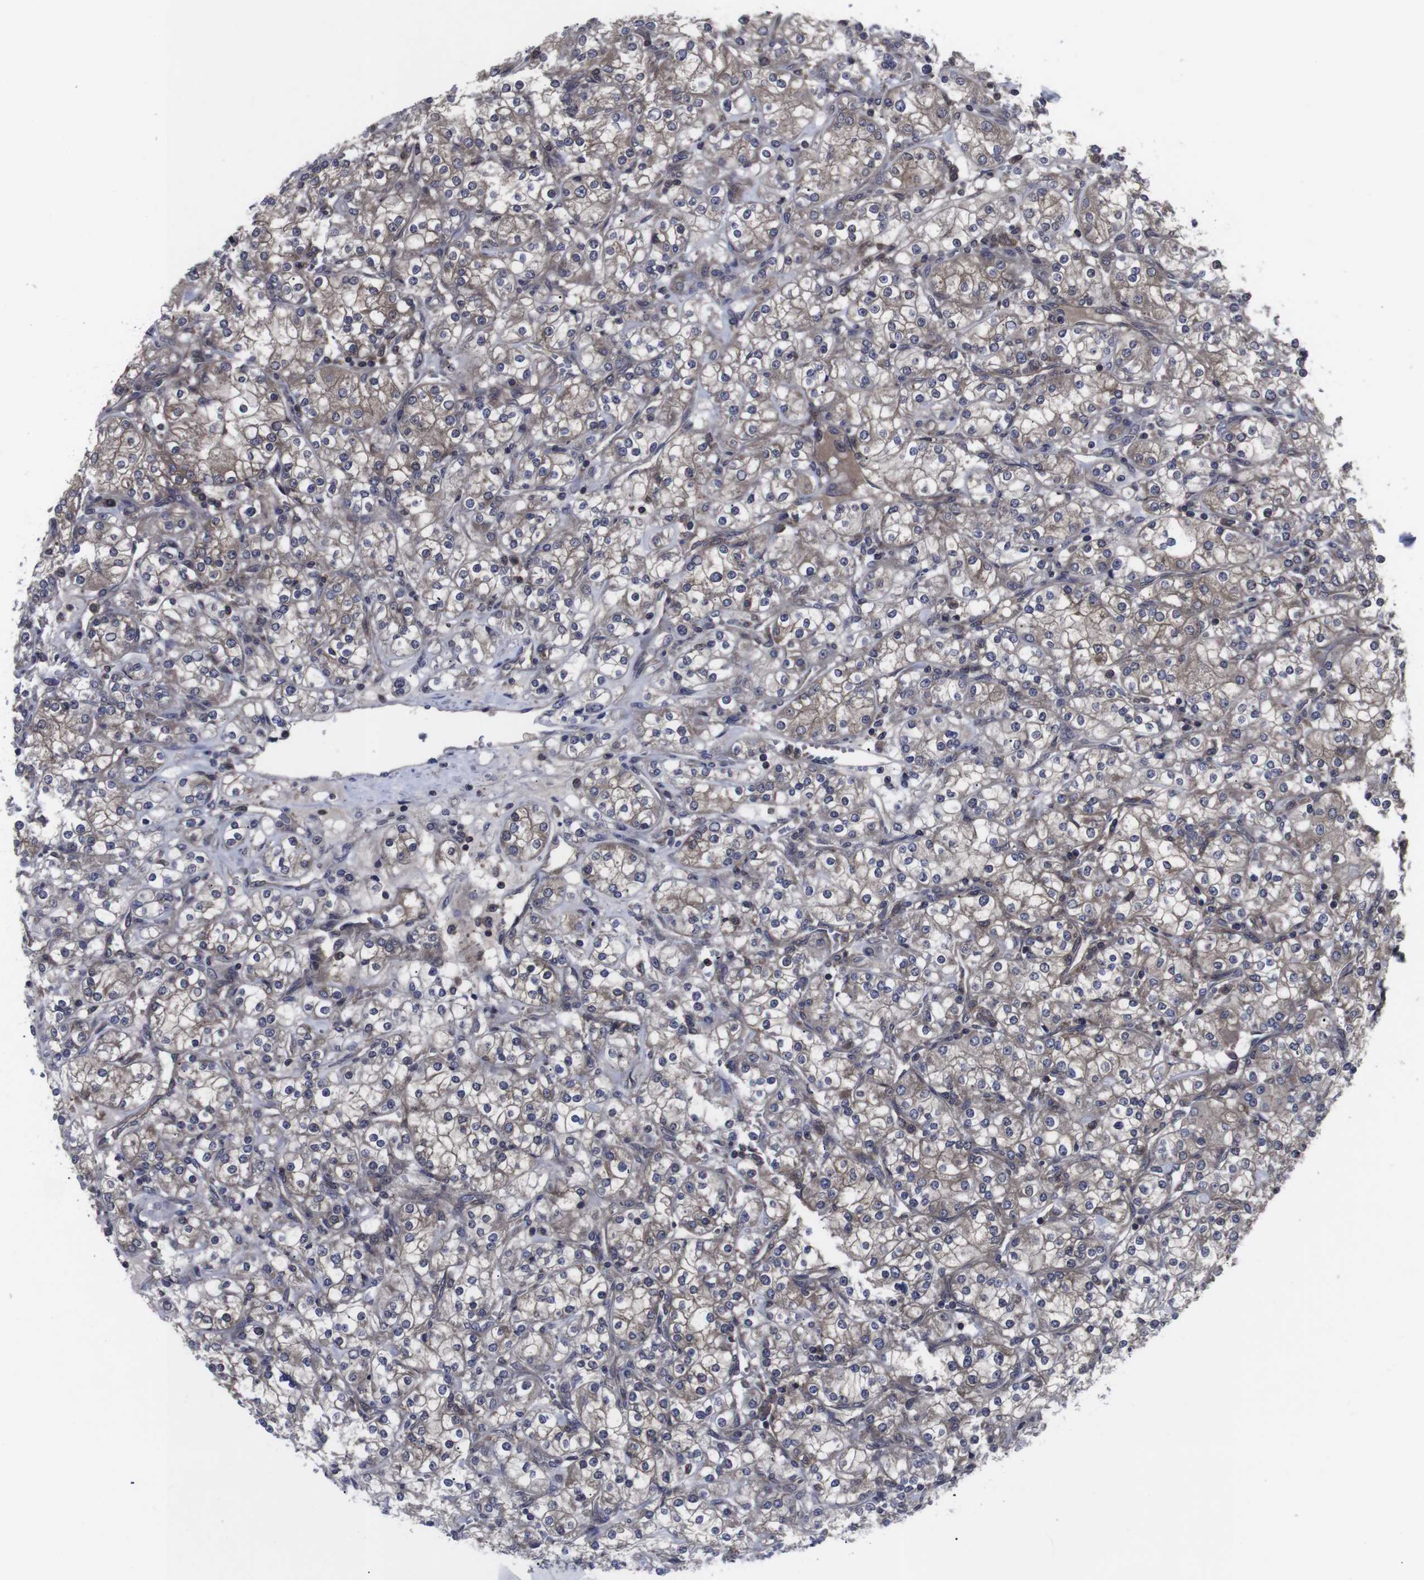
{"staining": {"intensity": "weak", "quantity": ">75%", "location": "cytoplasmic/membranous"}, "tissue": "renal cancer", "cell_type": "Tumor cells", "image_type": "cancer", "snomed": [{"axis": "morphology", "description": "Adenocarcinoma, NOS"}, {"axis": "topography", "description": "Kidney"}], "caption": "Immunohistochemical staining of human adenocarcinoma (renal) shows low levels of weak cytoplasmic/membranous protein positivity in about >75% of tumor cells. The staining was performed using DAB, with brown indicating positive protein expression. Nuclei are stained blue with hematoxylin.", "gene": "HPRT1", "patient": {"sex": "male", "age": 77}}